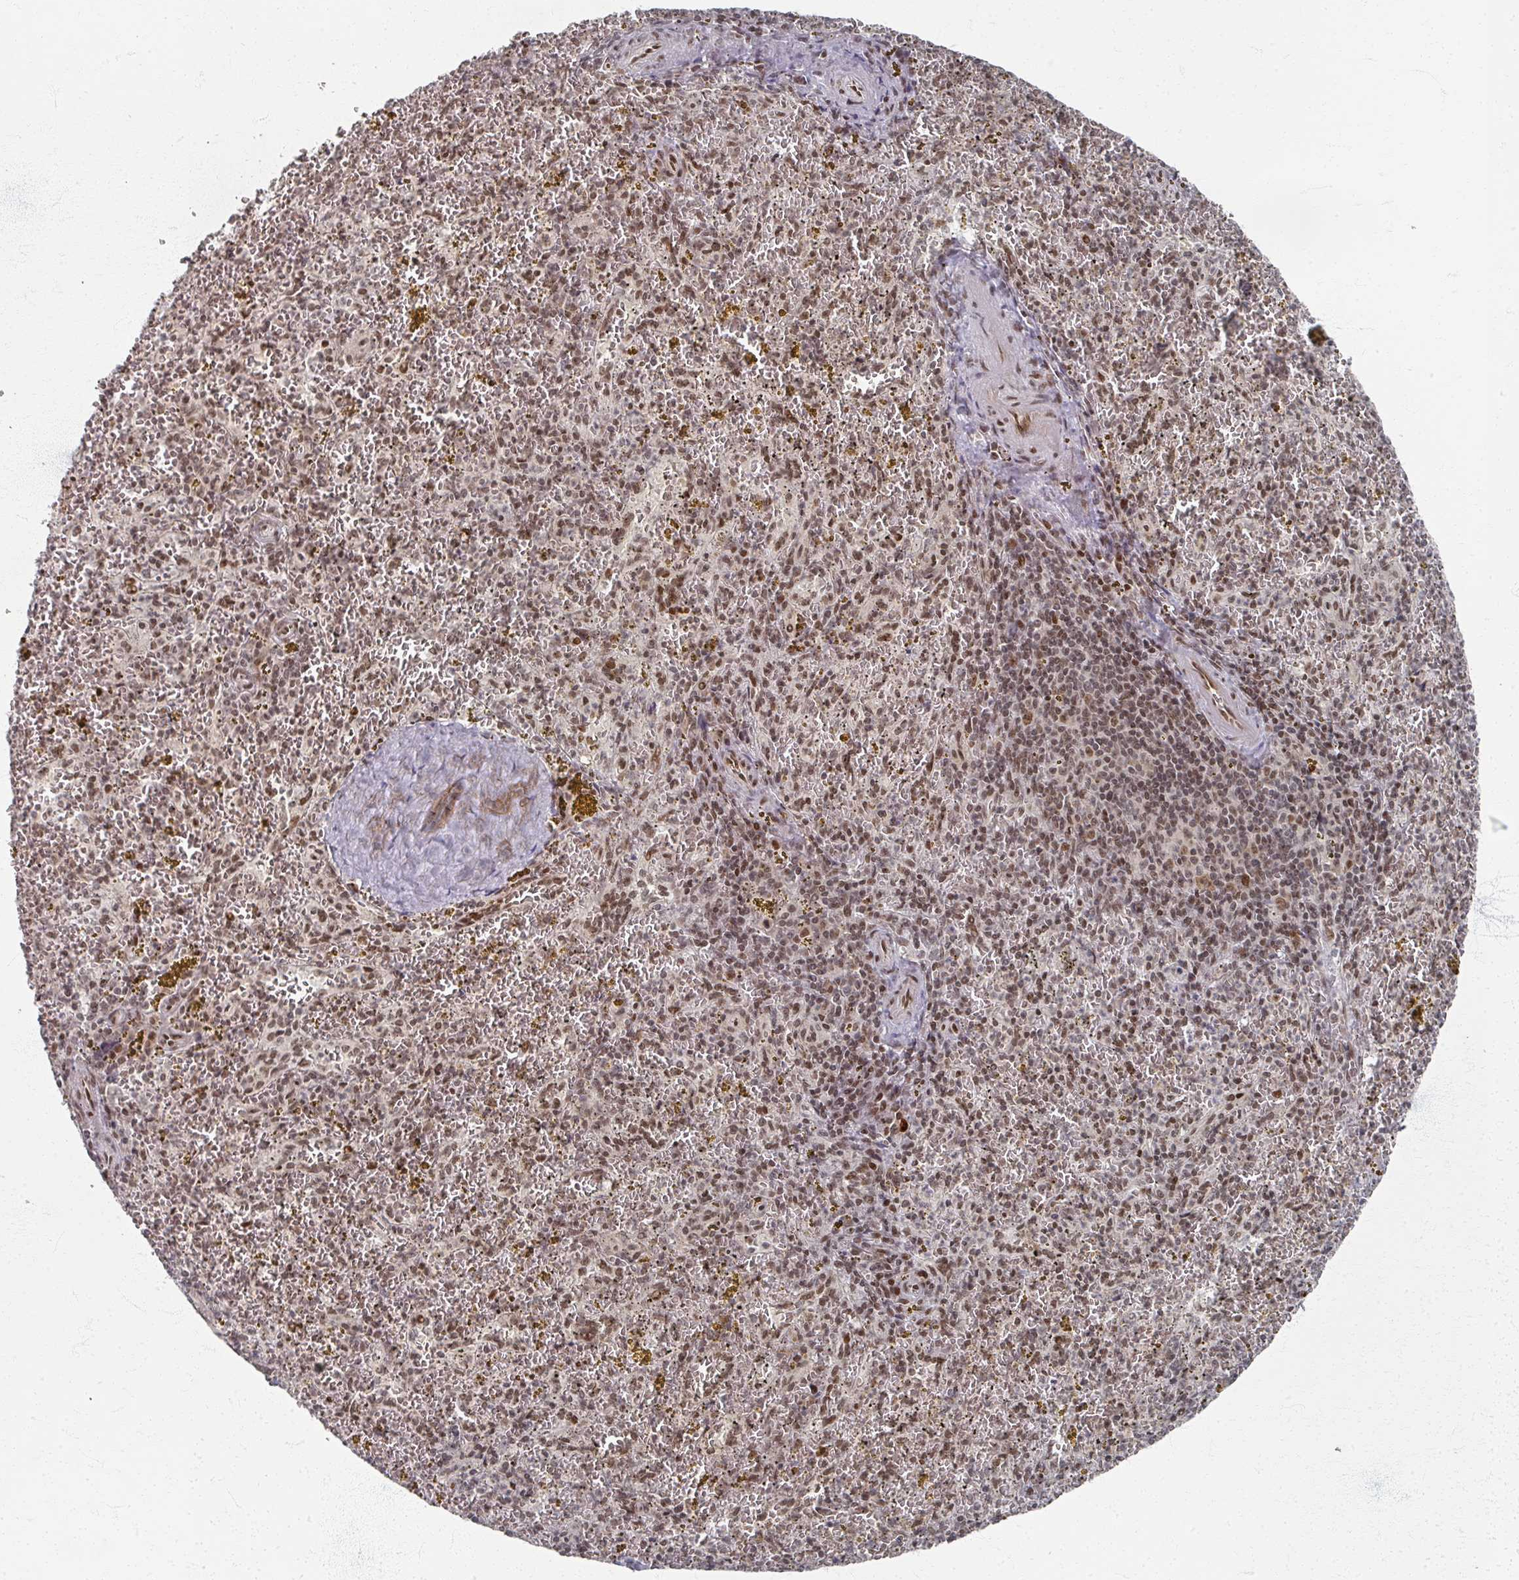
{"staining": {"intensity": "moderate", "quantity": ">75%", "location": "nuclear"}, "tissue": "spleen", "cell_type": "Cells in red pulp", "image_type": "normal", "snomed": [{"axis": "morphology", "description": "Normal tissue, NOS"}, {"axis": "topography", "description": "Spleen"}], "caption": "Protein analysis of normal spleen demonstrates moderate nuclear positivity in about >75% of cells in red pulp.", "gene": "PSKH1", "patient": {"sex": "male", "age": 57}}